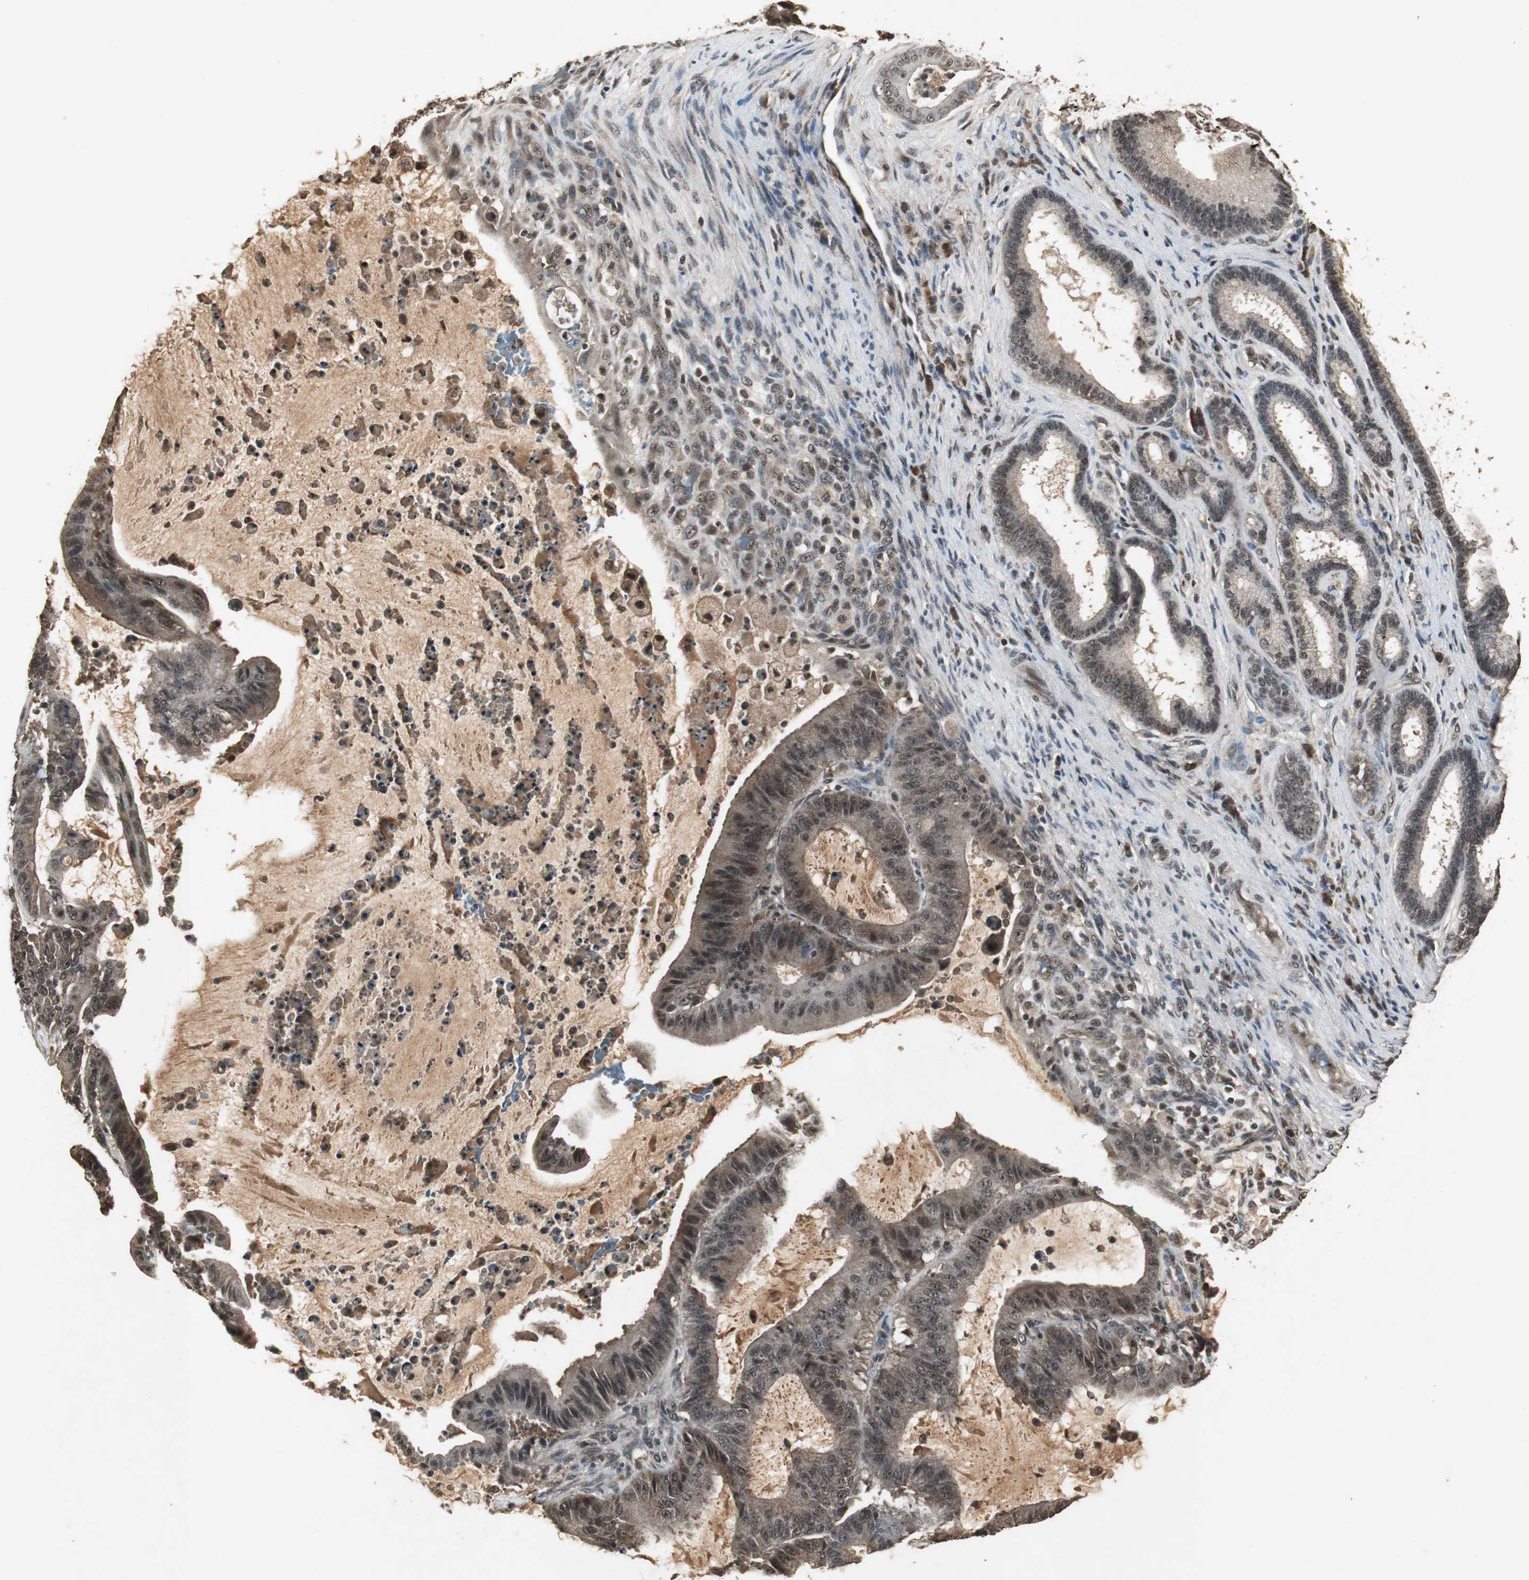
{"staining": {"intensity": "moderate", "quantity": ">75%", "location": "cytoplasmic/membranous,nuclear"}, "tissue": "liver cancer", "cell_type": "Tumor cells", "image_type": "cancer", "snomed": [{"axis": "morphology", "description": "Cholangiocarcinoma"}, {"axis": "topography", "description": "Liver"}], "caption": "High-magnification brightfield microscopy of liver cholangiocarcinoma stained with DAB (brown) and counterstained with hematoxylin (blue). tumor cells exhibit moderate cytoplasmic/membranous and nuclear positivity is appreciated in about>75% of cells. The staining was performed using DAB (3,3'-diaminobenzidine) to visualize the protein expression in brown, while the nuclei were stained in blue with hematoxylin (Magnification: 20x).", "gene": "EMX1", "patient": {"sex": "female", "age": 73}}